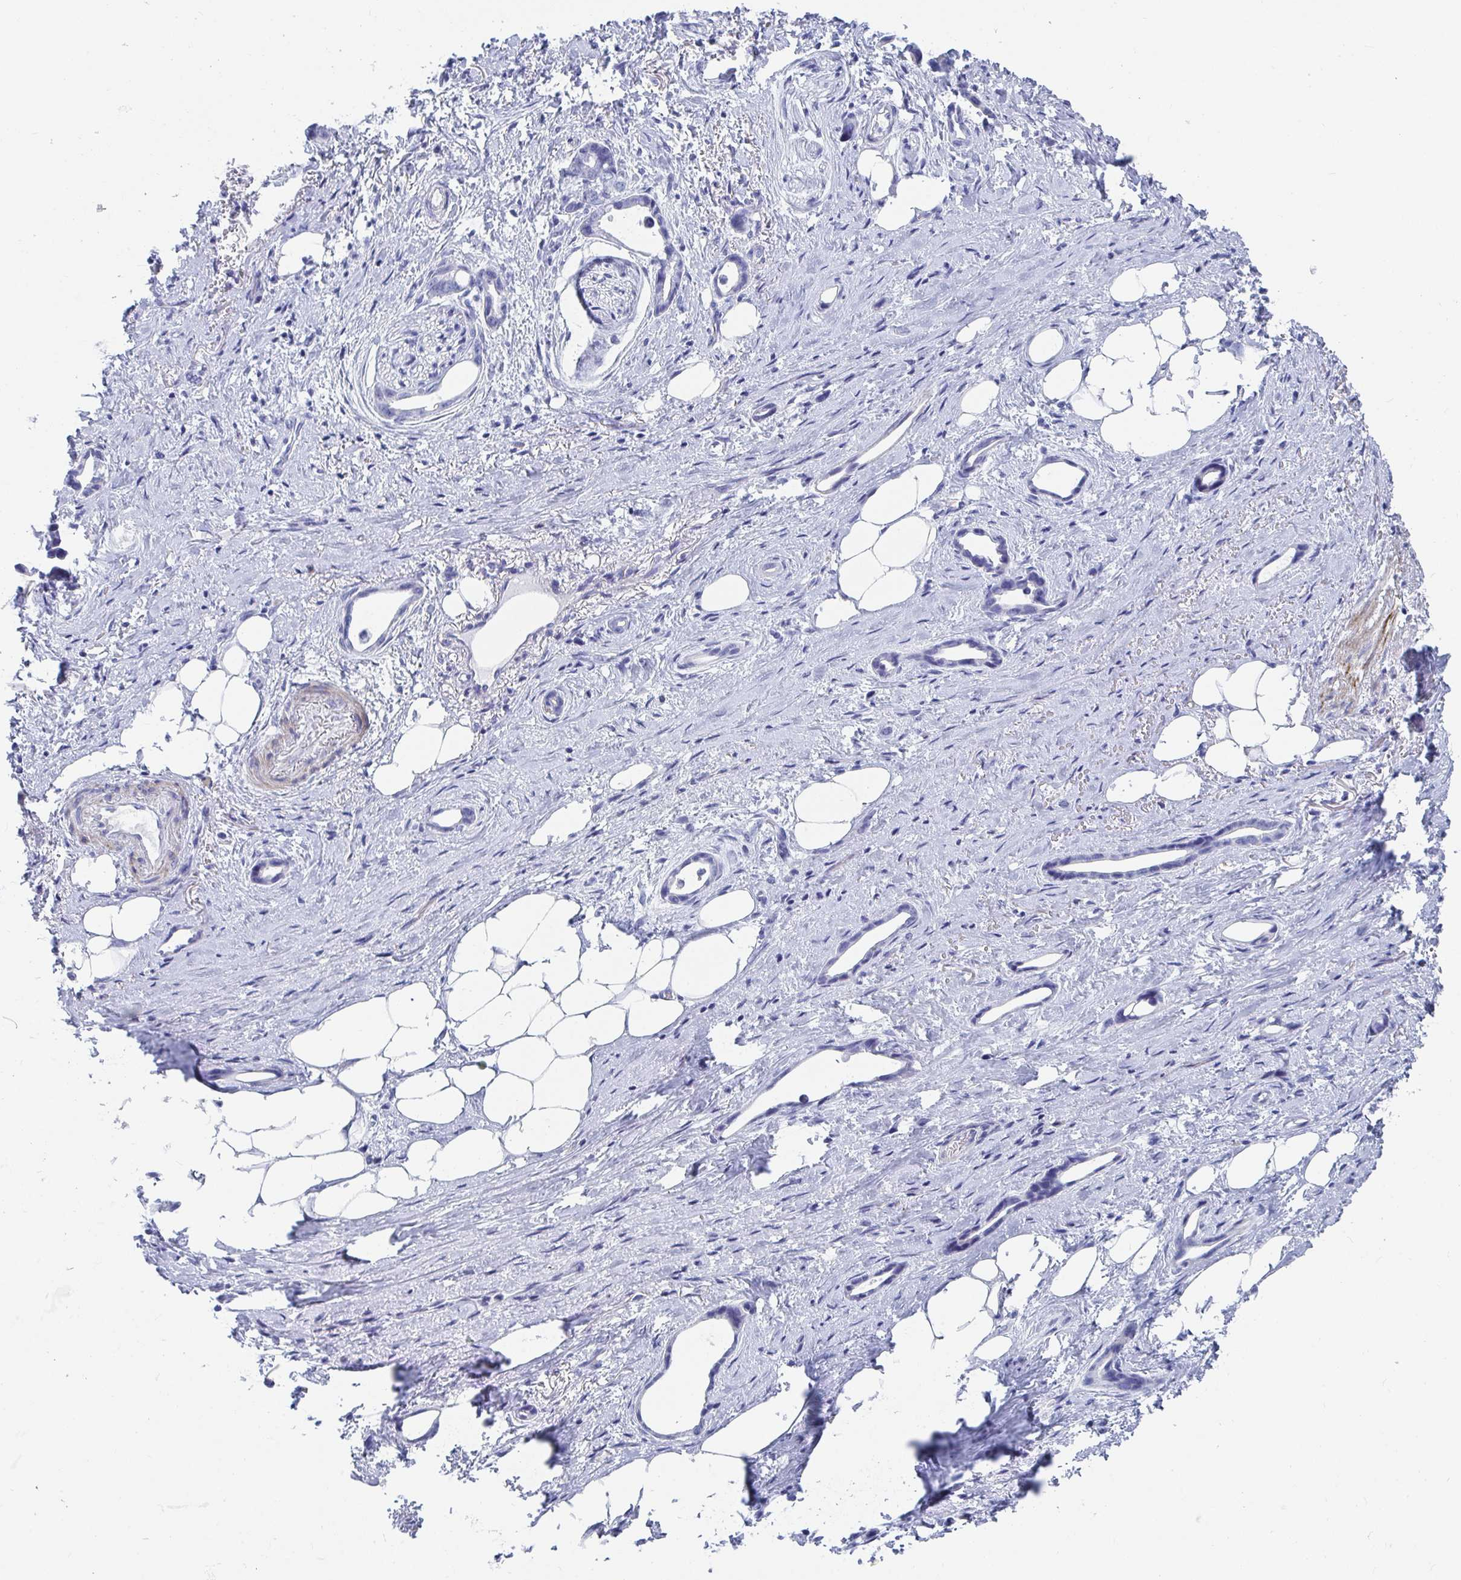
{"staining": {"intensity": "negative", "quantity": "none", "location": "none"}, "tissue": "stomach cancer", "cell_type": "Tumor cells", "image_type": "cancer", "snomed": [{"axis": "morphology", "description": "Adenocarcinoma, NOS"}, {"axis": "topography", "description": "Stomach, upper"}], "caption": "Immunohistochemistry photomicrograph of neoplastic tissue: human adenocarcinoma (stomach) stained with DAB displays no significant protein positivity in tumor cells. (Stains: DAB immunohistochemistry with hematoxylin counter stain, Microscopy: brightfield microscopy at high magnification).", "gene": "ZFP82", "patient": {"sex": "male", "age": 62}}